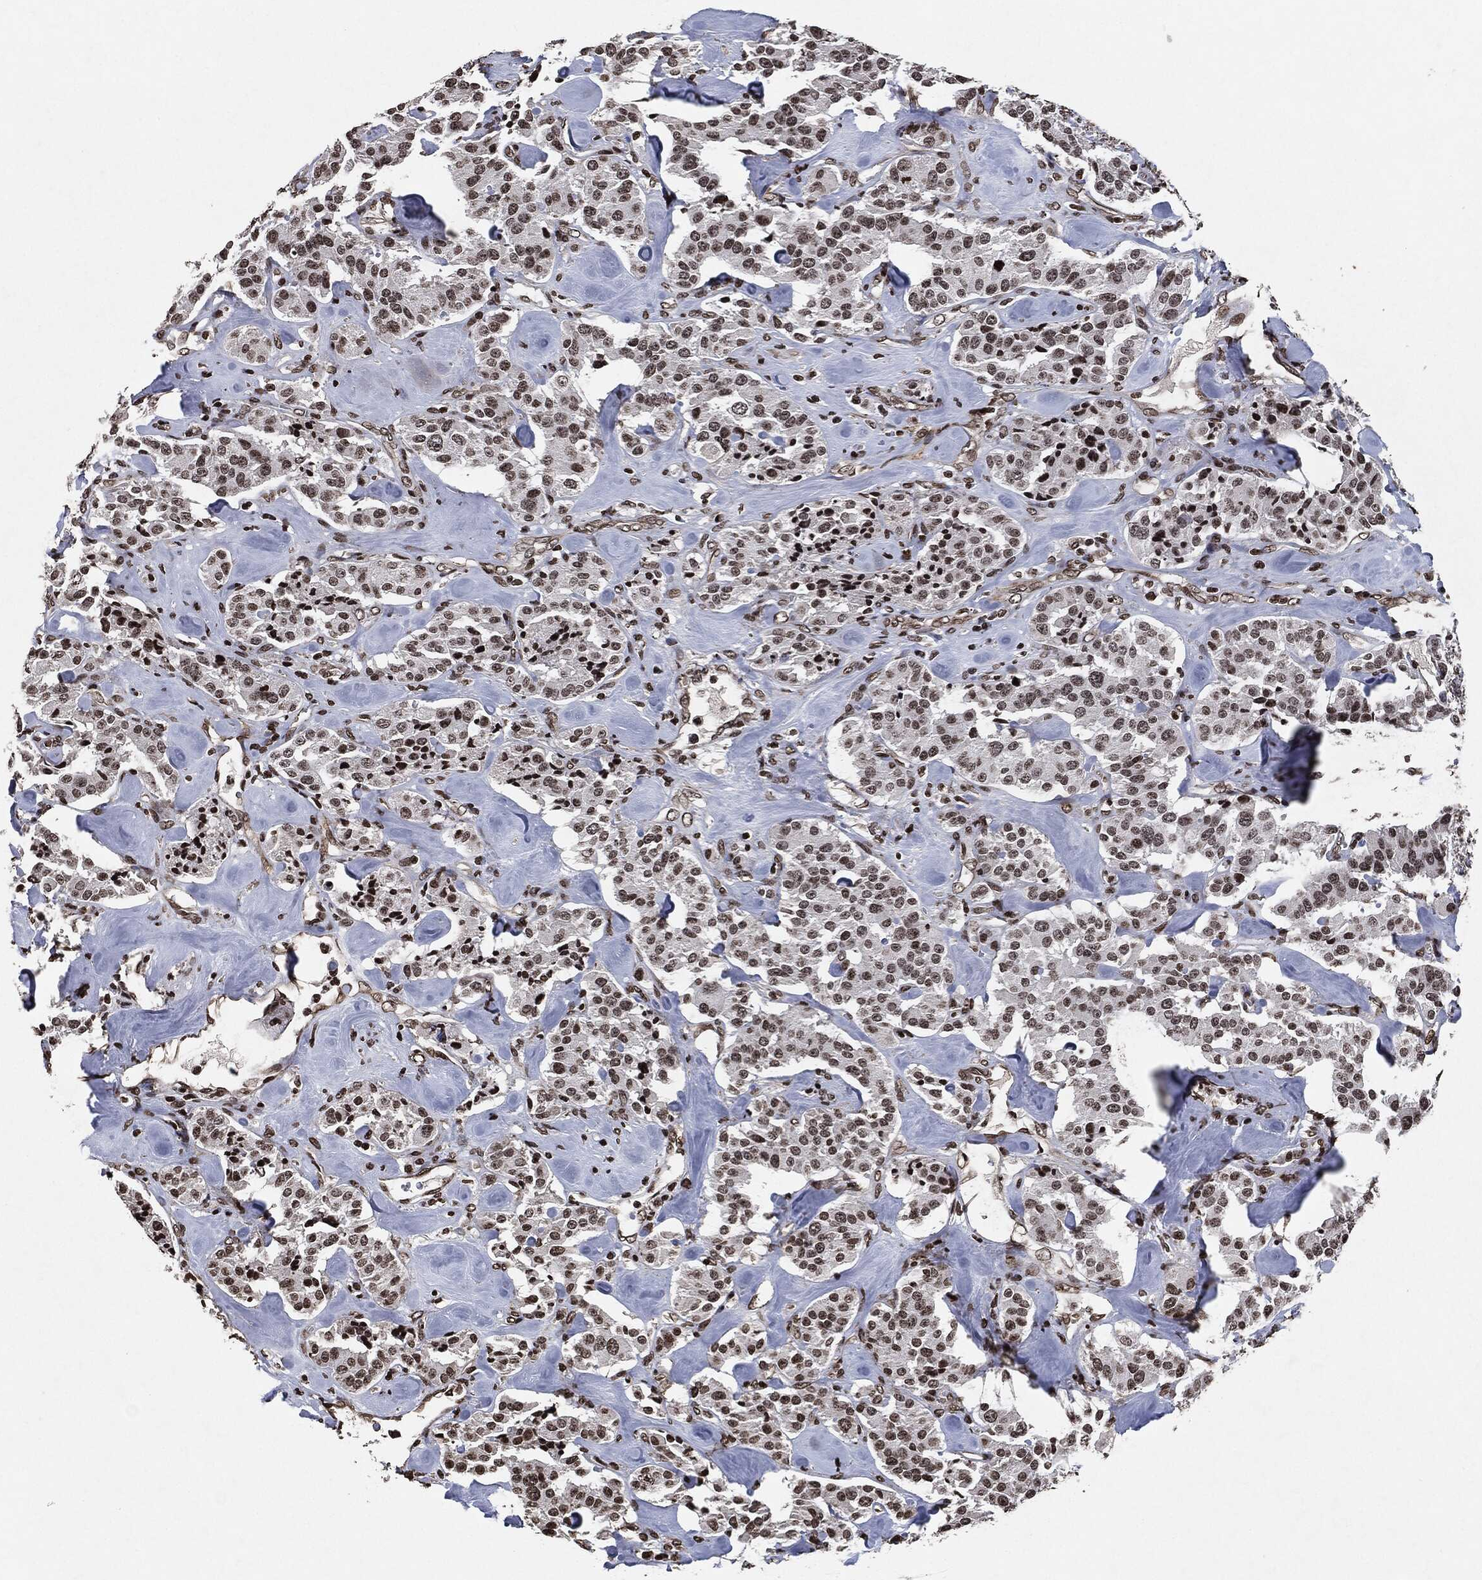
{"staining": {"intensity": "moderate", "quantity": "25%-75%", "location": "nuclear"}, "tissue": "carcinoid", "cell_type": "Tumor cells", "image_type": "cancer", "snomed": [{"axis": "morphology", "description": "Carcinoid, malignant, NOS"}, {"axis": "topography", "description": "Pancreas"}], "caption": "High-power microscopy captured an immunohistochemistry (IHC) histopathology image of malignant carcinoid, revealing moderate nuclear positivity in approximately 25%-75% of tumor cells.", "gene": "JUN", "patient": {"sex": "male", "age": 41}}